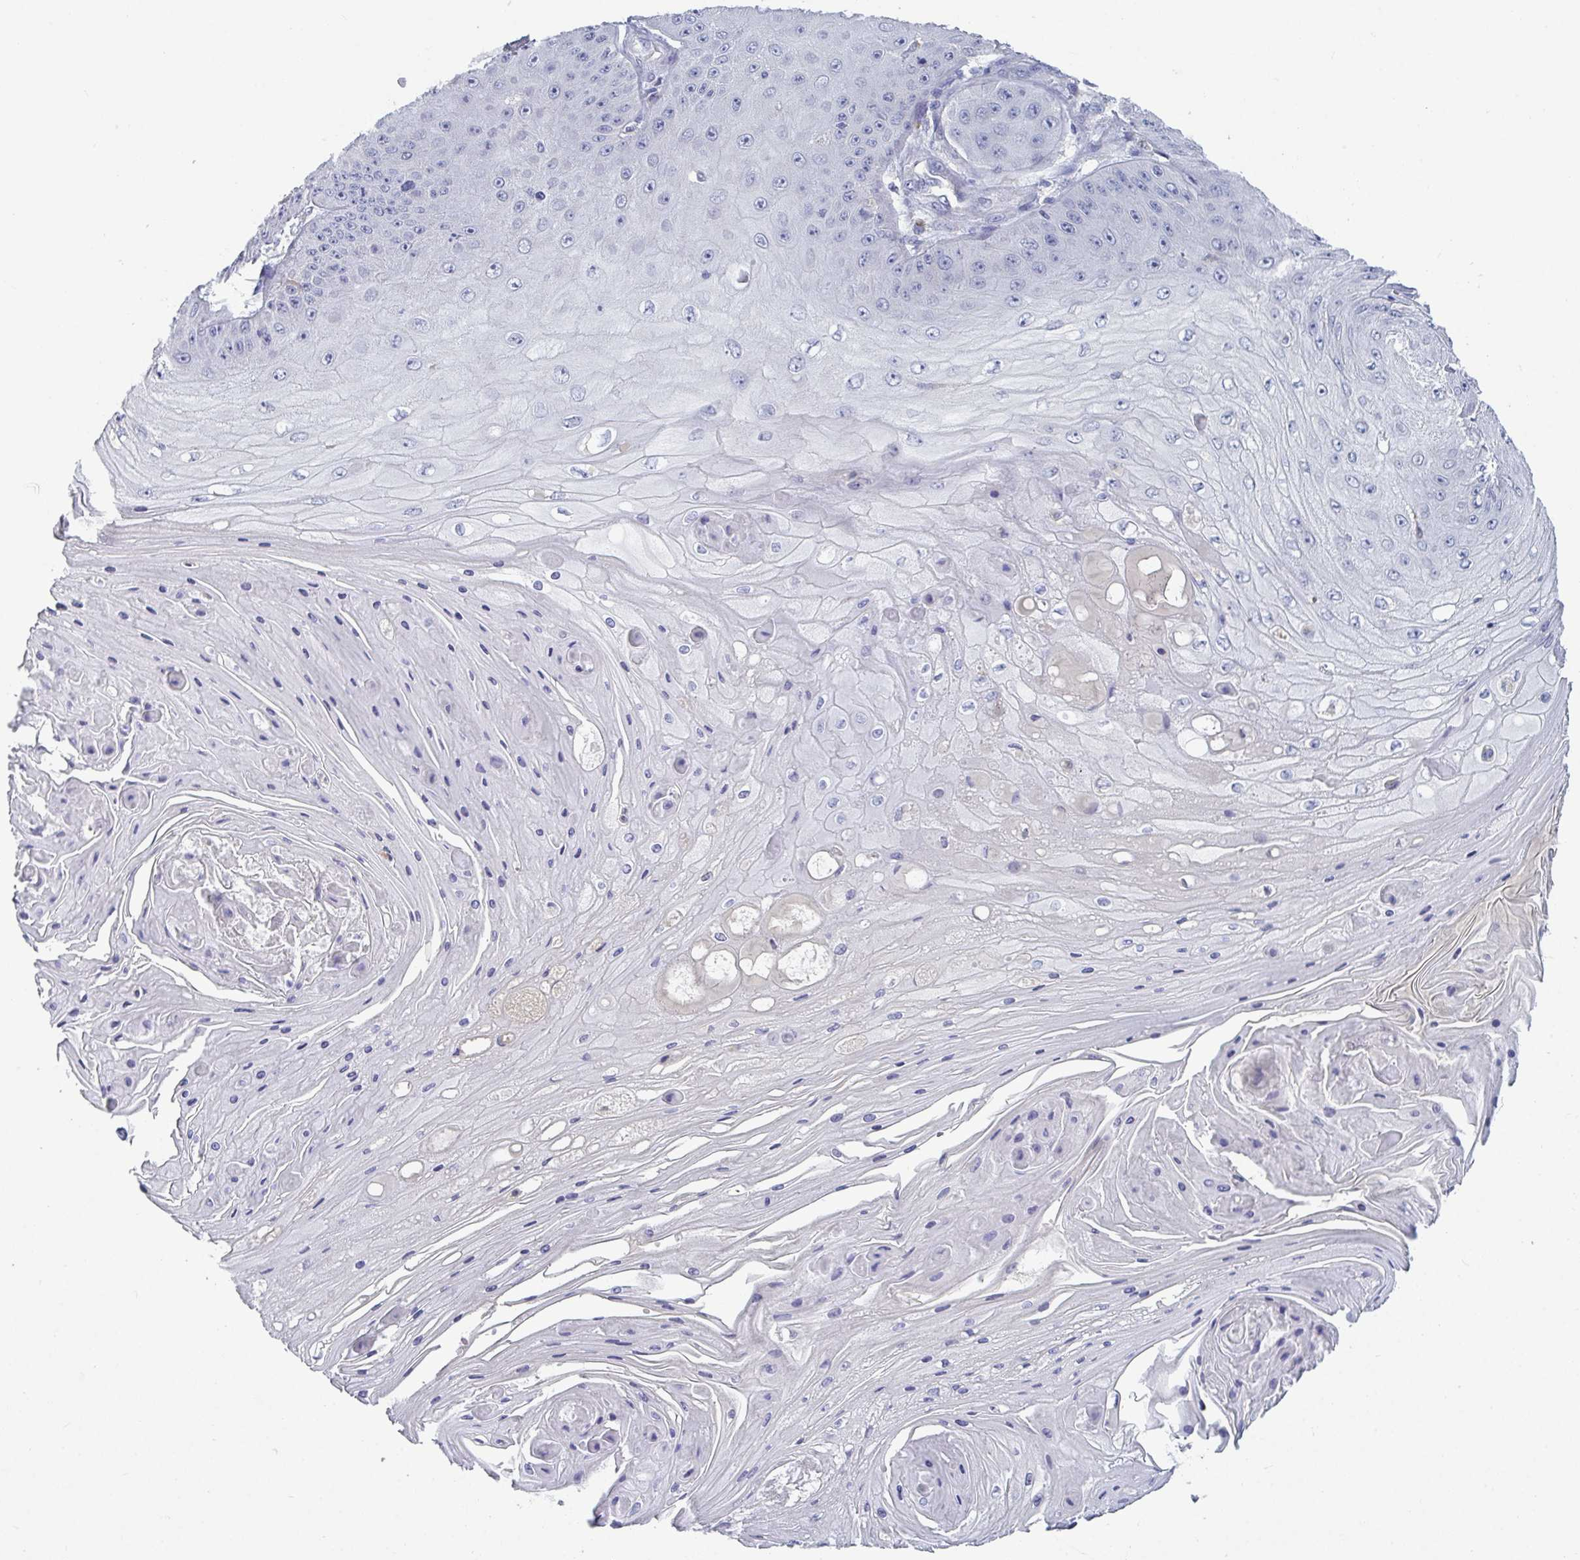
{"staining": {"intensity": "negative", "quantity": "none", "location": "none"}, "tissue": "skin cancer", "cell_type": "Tumor cells", "image_type": "cancer", "snomed": [{"axis": "morphology", "description": "Squamous cell carcinoma, NOS"}, {"axis": "topography", "description": "Skin"}], "caption": "IHC photomicrograph of neoplastic tissue: human skin cancer stained with DAB (3,3'-diaminobenzidine) reveals no significant protein positivity in tumor cells.", "gene": "GALNT13", "patient": {"sex": "male", "age": 70}}